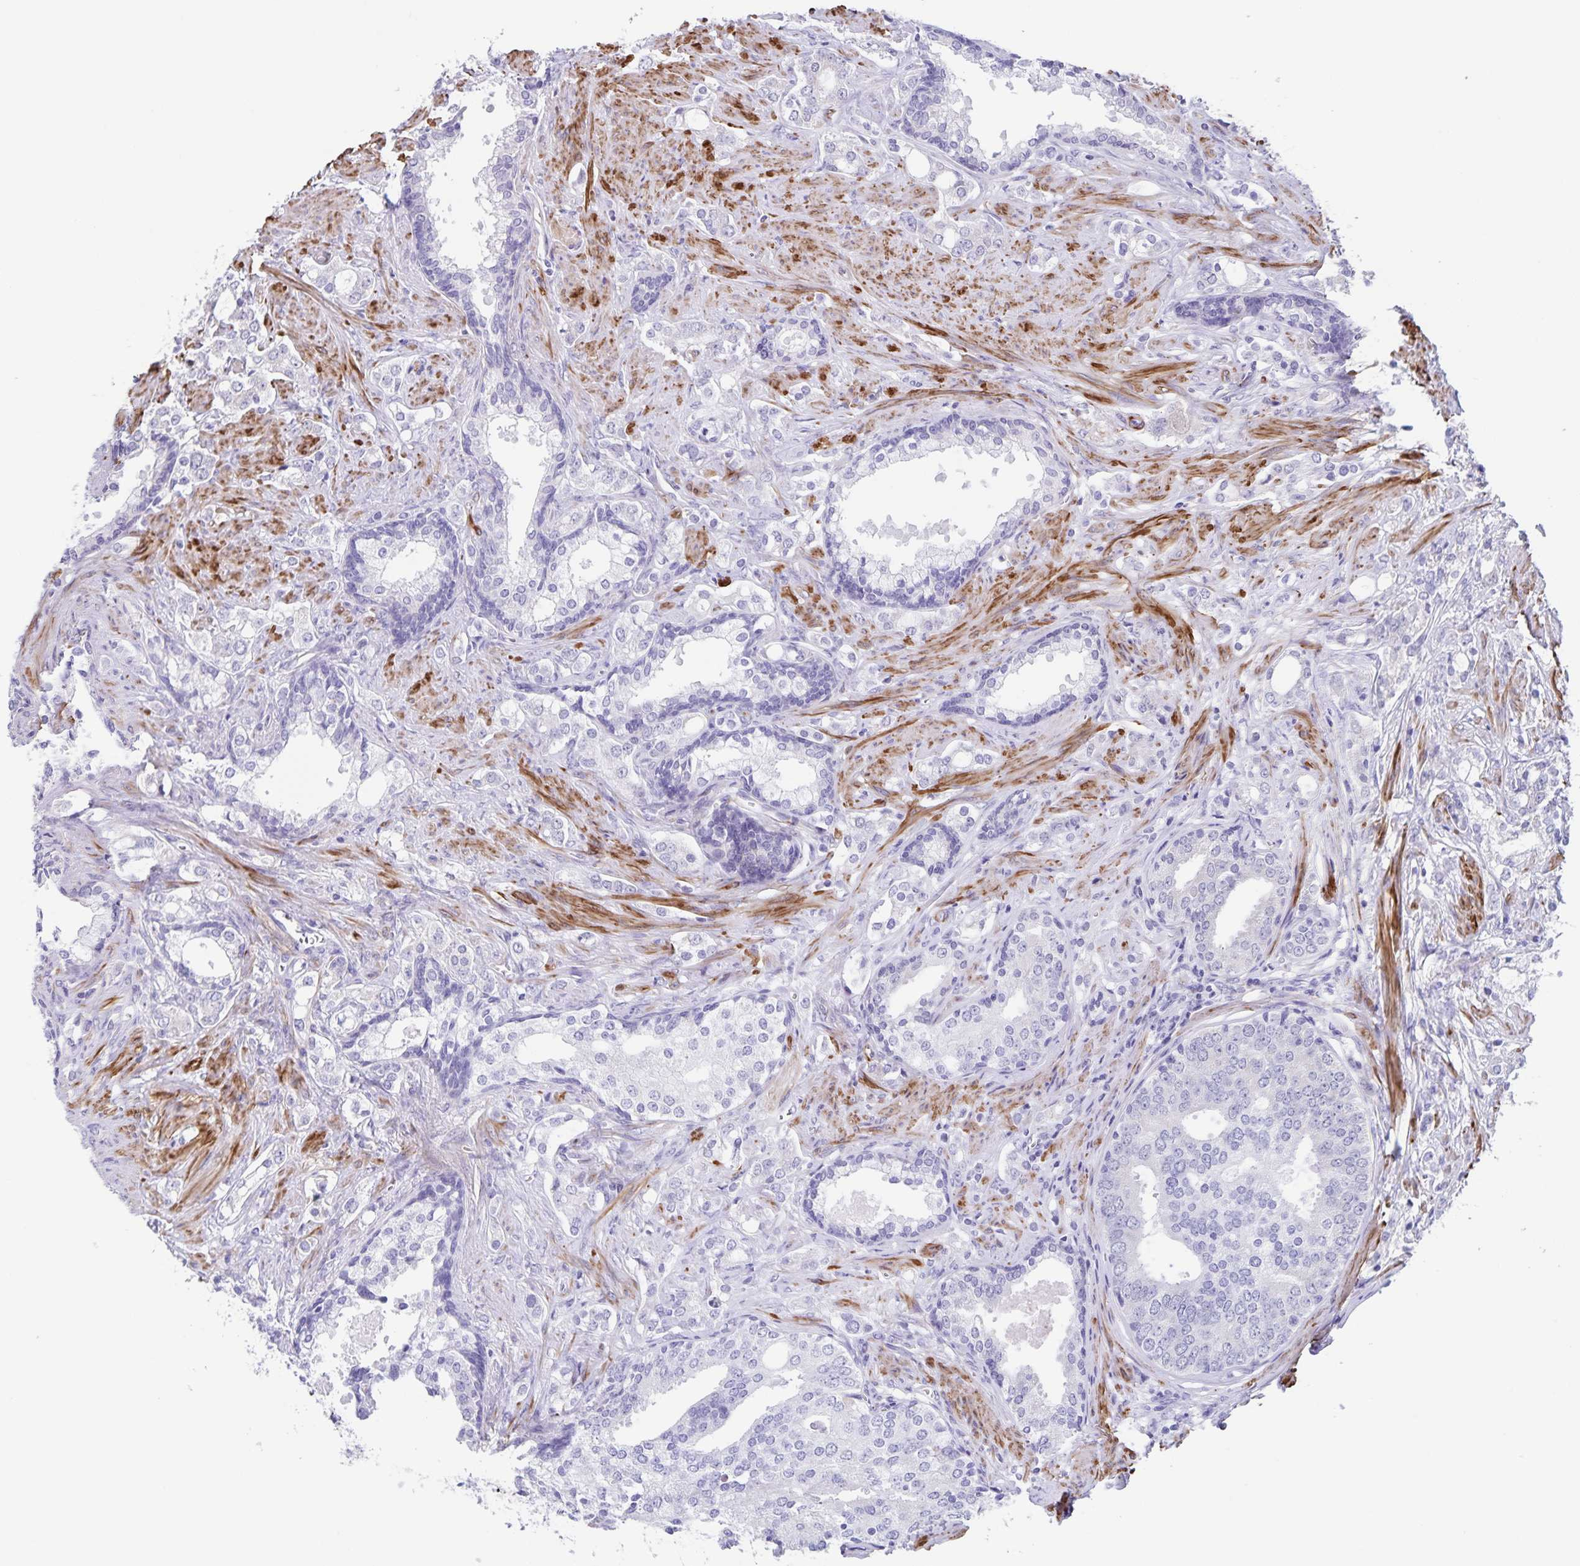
{"staining": {"intensity": "negative", "quantity": "none", "location": "none"}, "tissue": "prostate cancer", "cell_type": "Tumor cells", "image_type": "cancer", "snomed": [{"axis": "morphology", "description": "Adenocarcinoma, Medium grade"}, {"axis": "topography", "description": "Prostate"}], "caption": "The histopathology image exhibits no significant positivity in tumor cells of medium-grade adenocarcinoma (prostate).", "gene": "SYNM", "patient": {"sex": "male", "age": 57}}